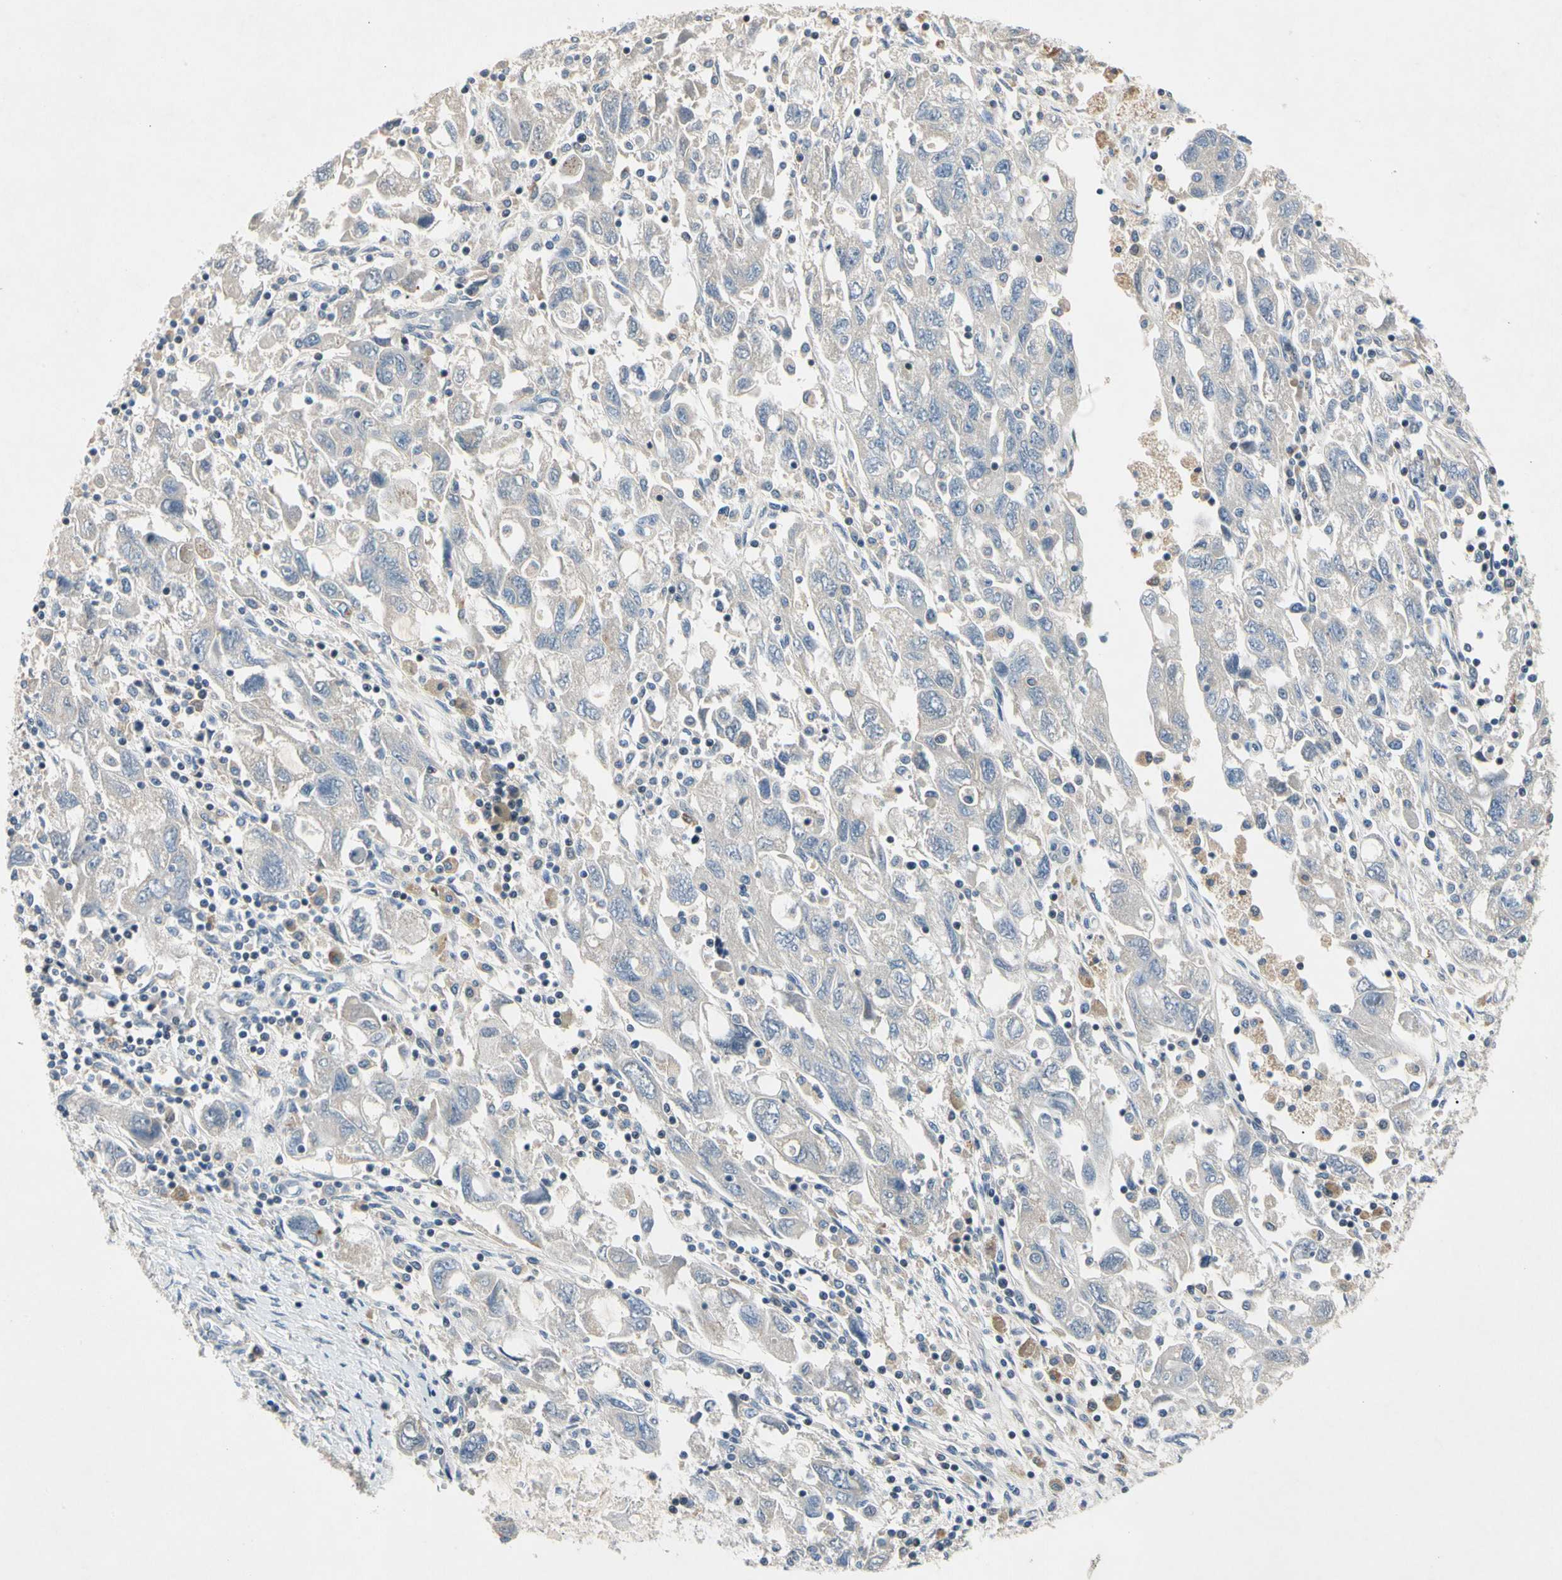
{"staining": {"intensity": "weak", "quantity": "<25%", "location": "cytoplasmic/membranous"}, "tissue": "ovarian cancer", "cell_type": "Tumor cells", "image_type": "cancer", "snomed": [{"axis": "morphology", "description": "Carcinoma, NOS"}, {"axis": "morphology", "description": "Cystadenocarcinoma, serous, NOS"}, {"axis": "topography", "description": "Ovary"}], "caption": "Tumor cells are negative for protein expression in human carcinoma (ovarian).", "gene": "GAS6", "patient": {"sex": "female", "age": 69}}